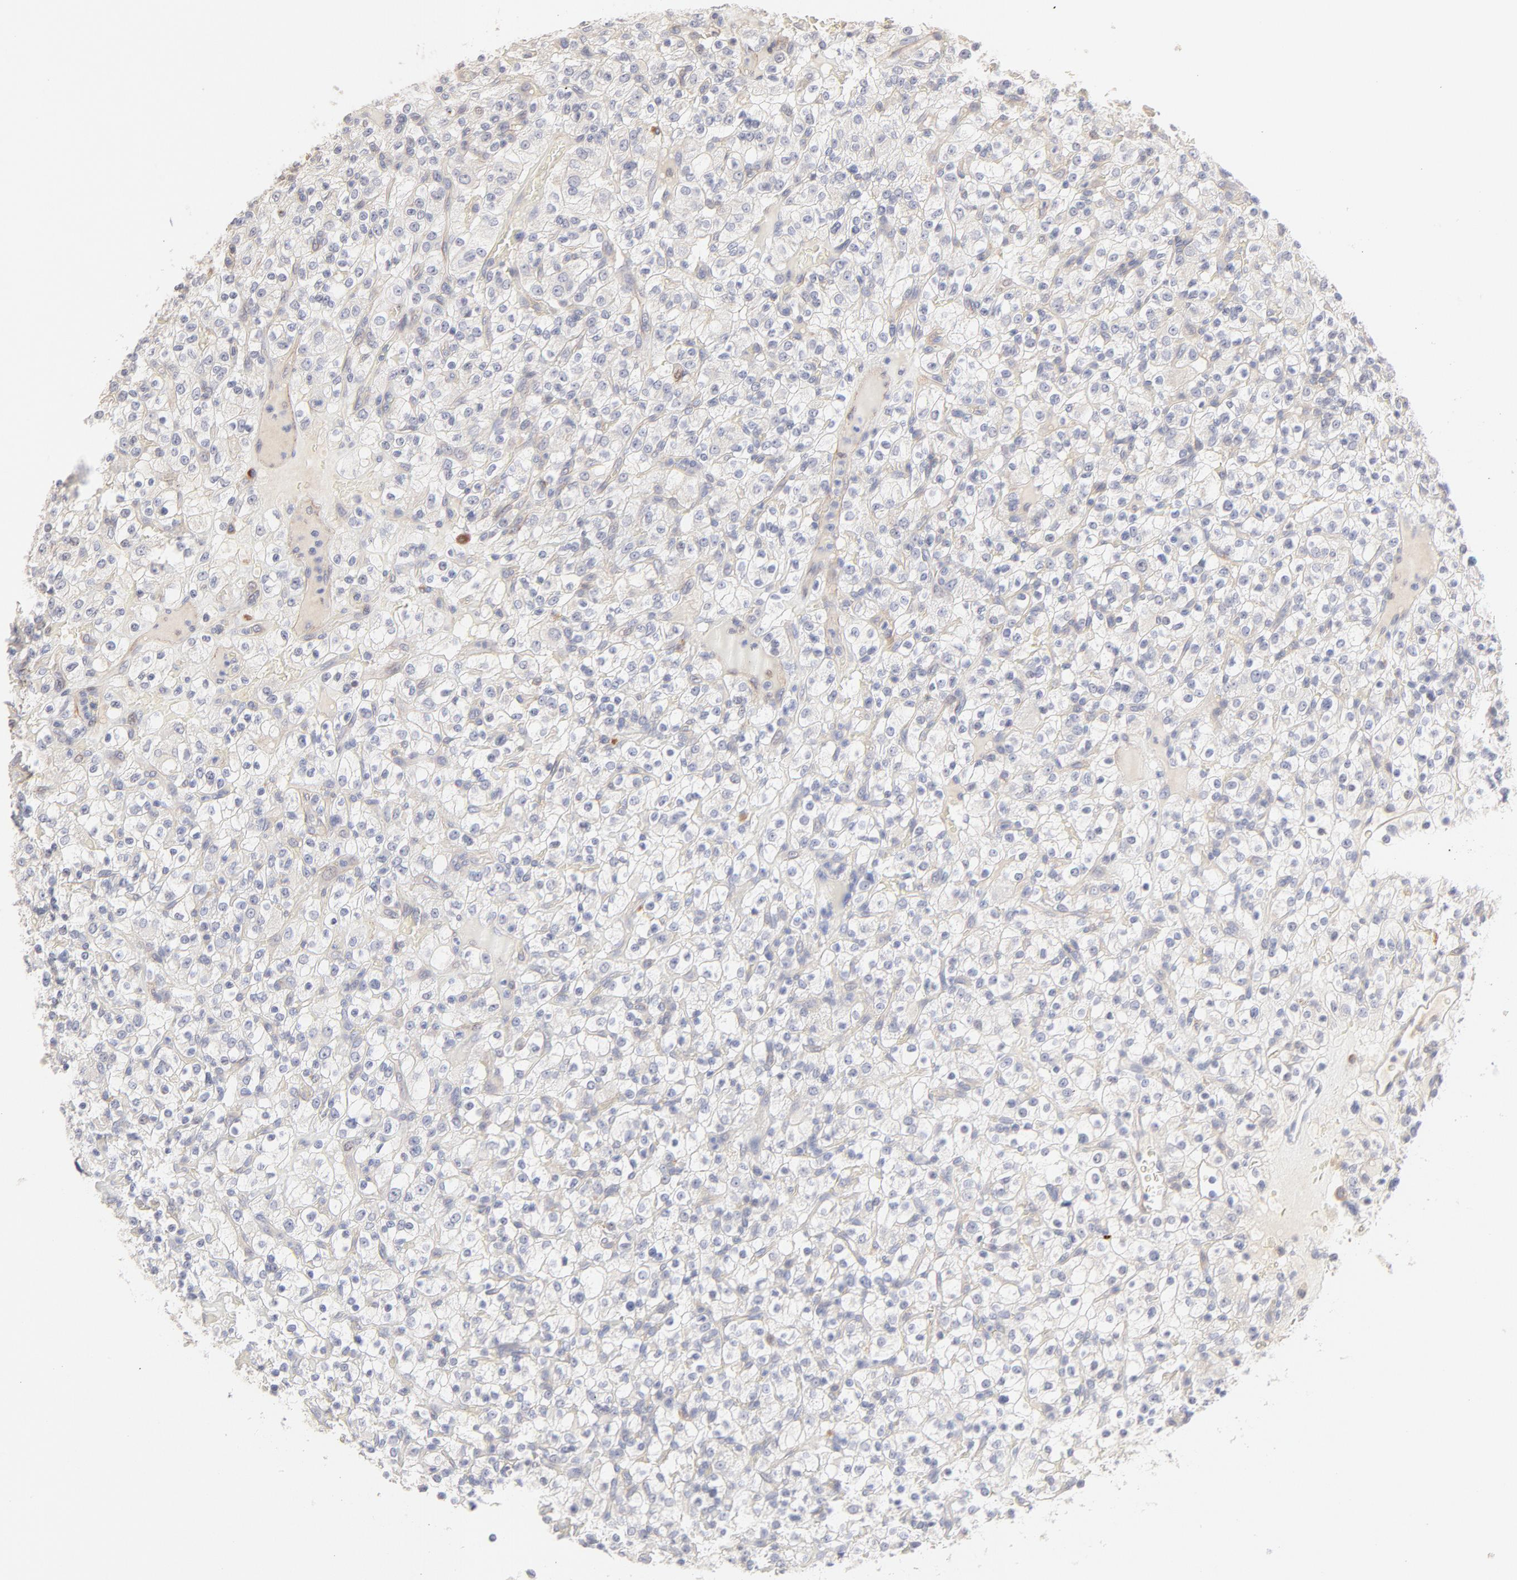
{"staining": {"intensity": "negative", "quantity": "none", "location": "none"}, "tissue": "renal cancer", "cell_type": "Tumor cells", "image_type": "cancer", "snomed": [{"axis": "morphology", "description": "Normal tissue, NOS"}, {"axis": "morphology", "description": "Adenocarcinoma, NOS"}, {"axis": "topography", "description": "Kidney"}], "caption": "The histopathology image displays no staining of tumor cells in renal adenocarcinoma. Nuclei are stained in blue.", "gene": "ELF3", "patient": {"sex": "female", "age": 72}}